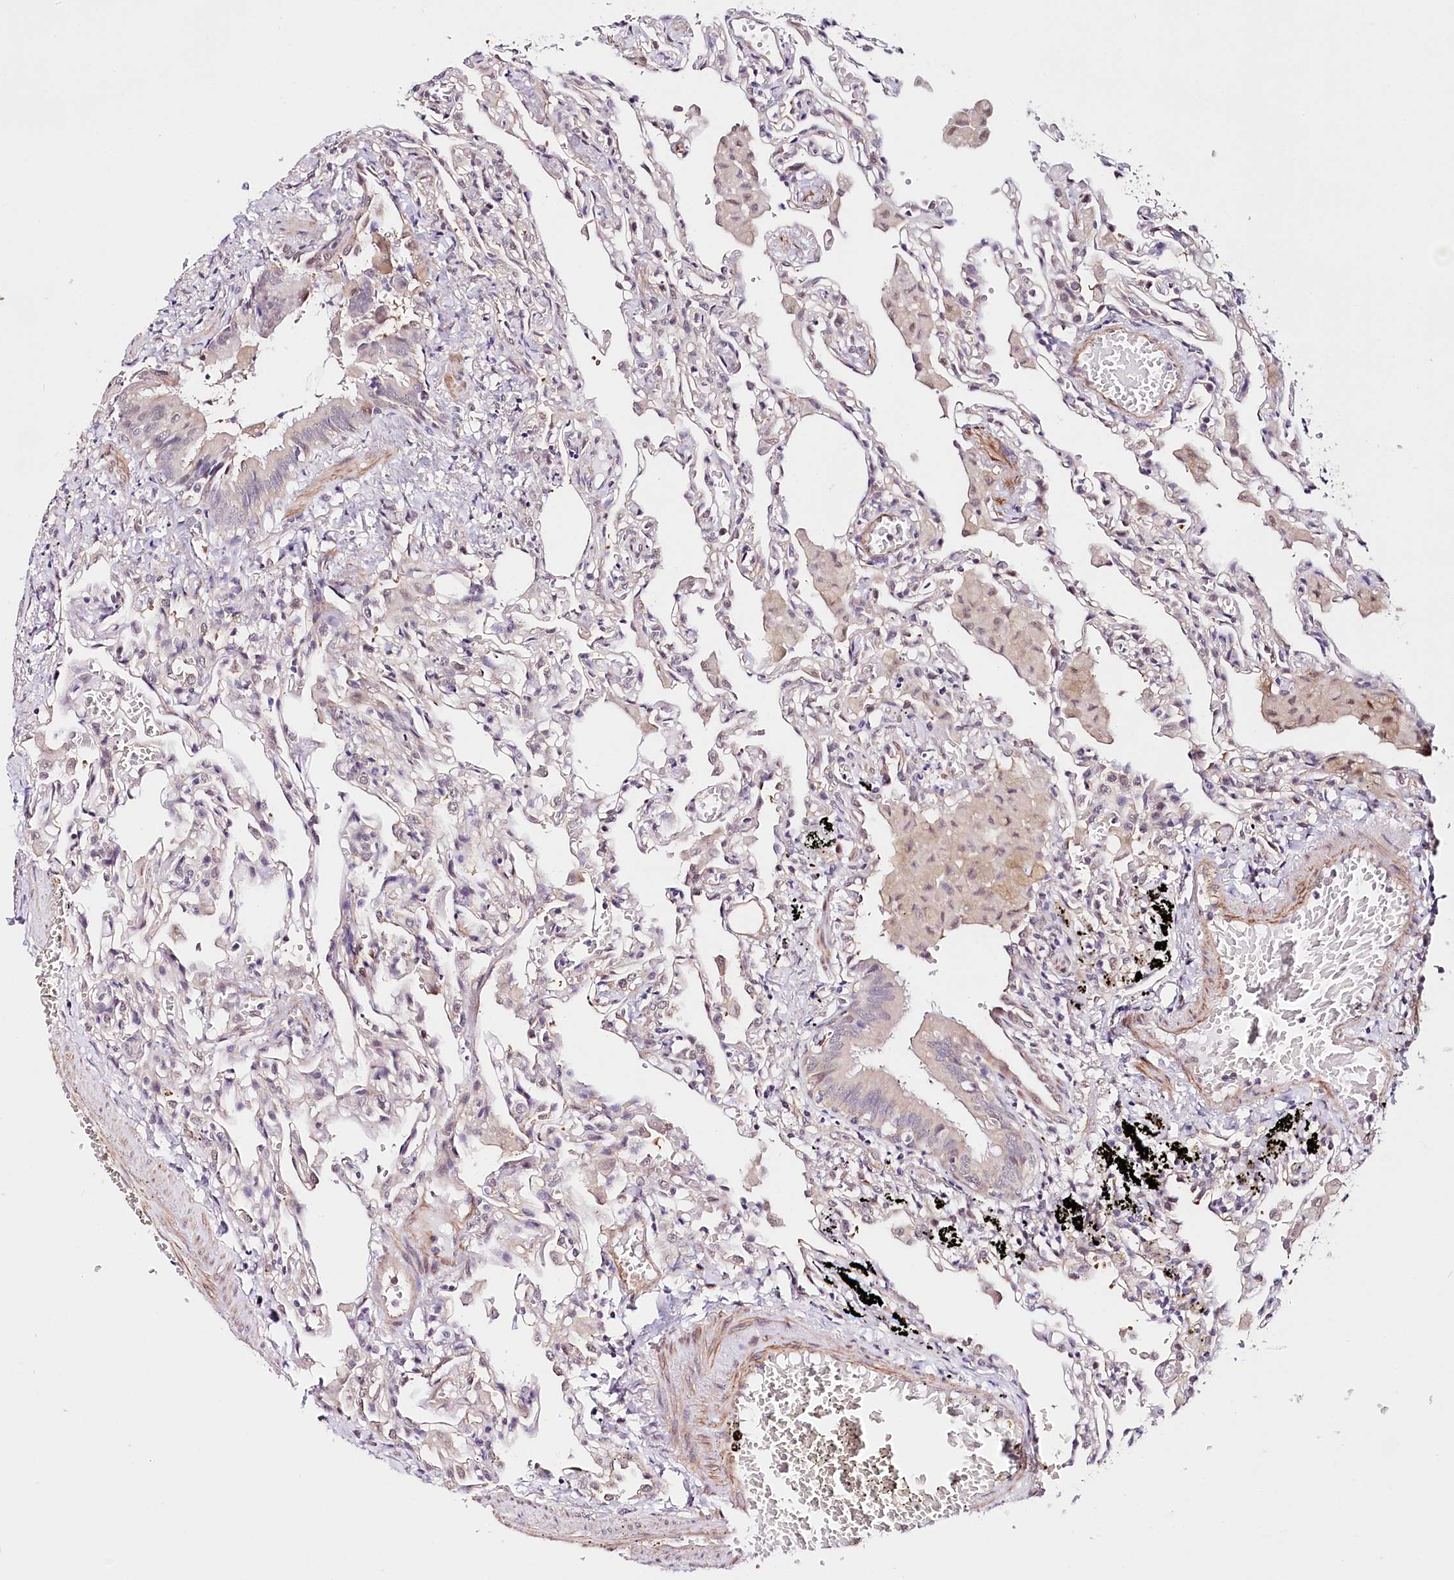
{"staining": {"intensity": "negative", "quantity": "none", "location": "none"}, "tissue": "lung", "cell_type": "Alveolar cells", "image_type": "normal", "snomed": [{"axis": "morphology", "description": "Normal tissue, NOS"}, {"axis": "topography", "description": "Bronchus"}, {"axis": "topography", "description": "Lung"}], "caption": "The IHC image has no significant expression in alveolar cells of lung. Brightfield microscopy of immunohistochemistry stained with DAB (brown) and hematoxylin (blue), captured at high magnification.", "gene": "PPP2R5B", "patient": {"sex": "female", "age": 49}}